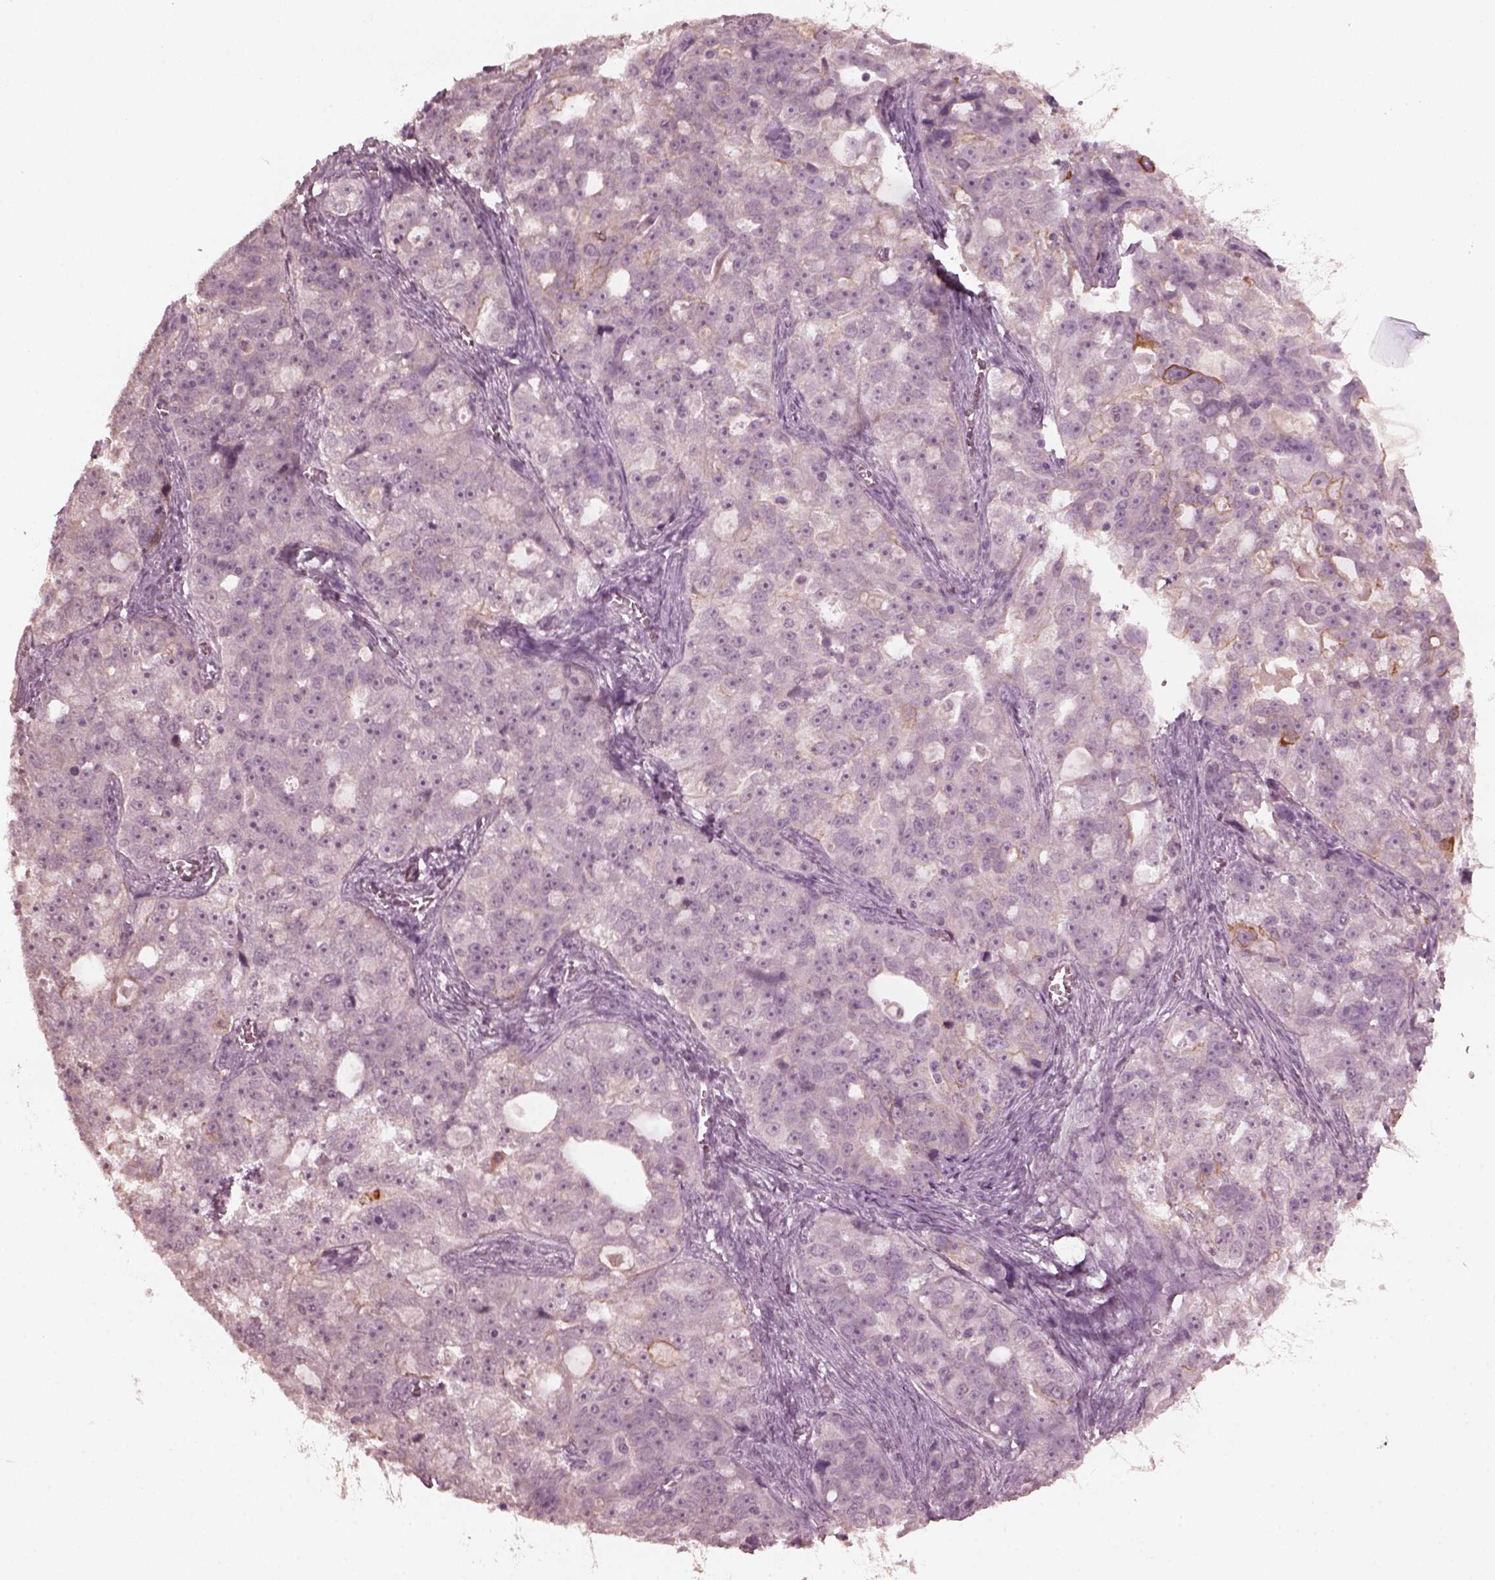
{"staining": {"intensity": "moderate", "quantity": "<25%", "location": "cytoplasmic/membranous"}, "tissue": "ovarian cancer", "cell_type": "Tumor cells", "image_type": "cancer", "snomed": [{"axis": "morphology", "description": "Cystadenocarcinoma, serous, NOS"}, {"axis": "topography", "description": "Ovary"}], "caption": "This micrograph exhibits IHC staining of serous cystadenocarcinoma (ovarian), with low moderate cytoplasmic/membranous staining in about <25% of tumor cells.", "gene": "KRT79", "patient": {"sex": "female", "age": 51}}